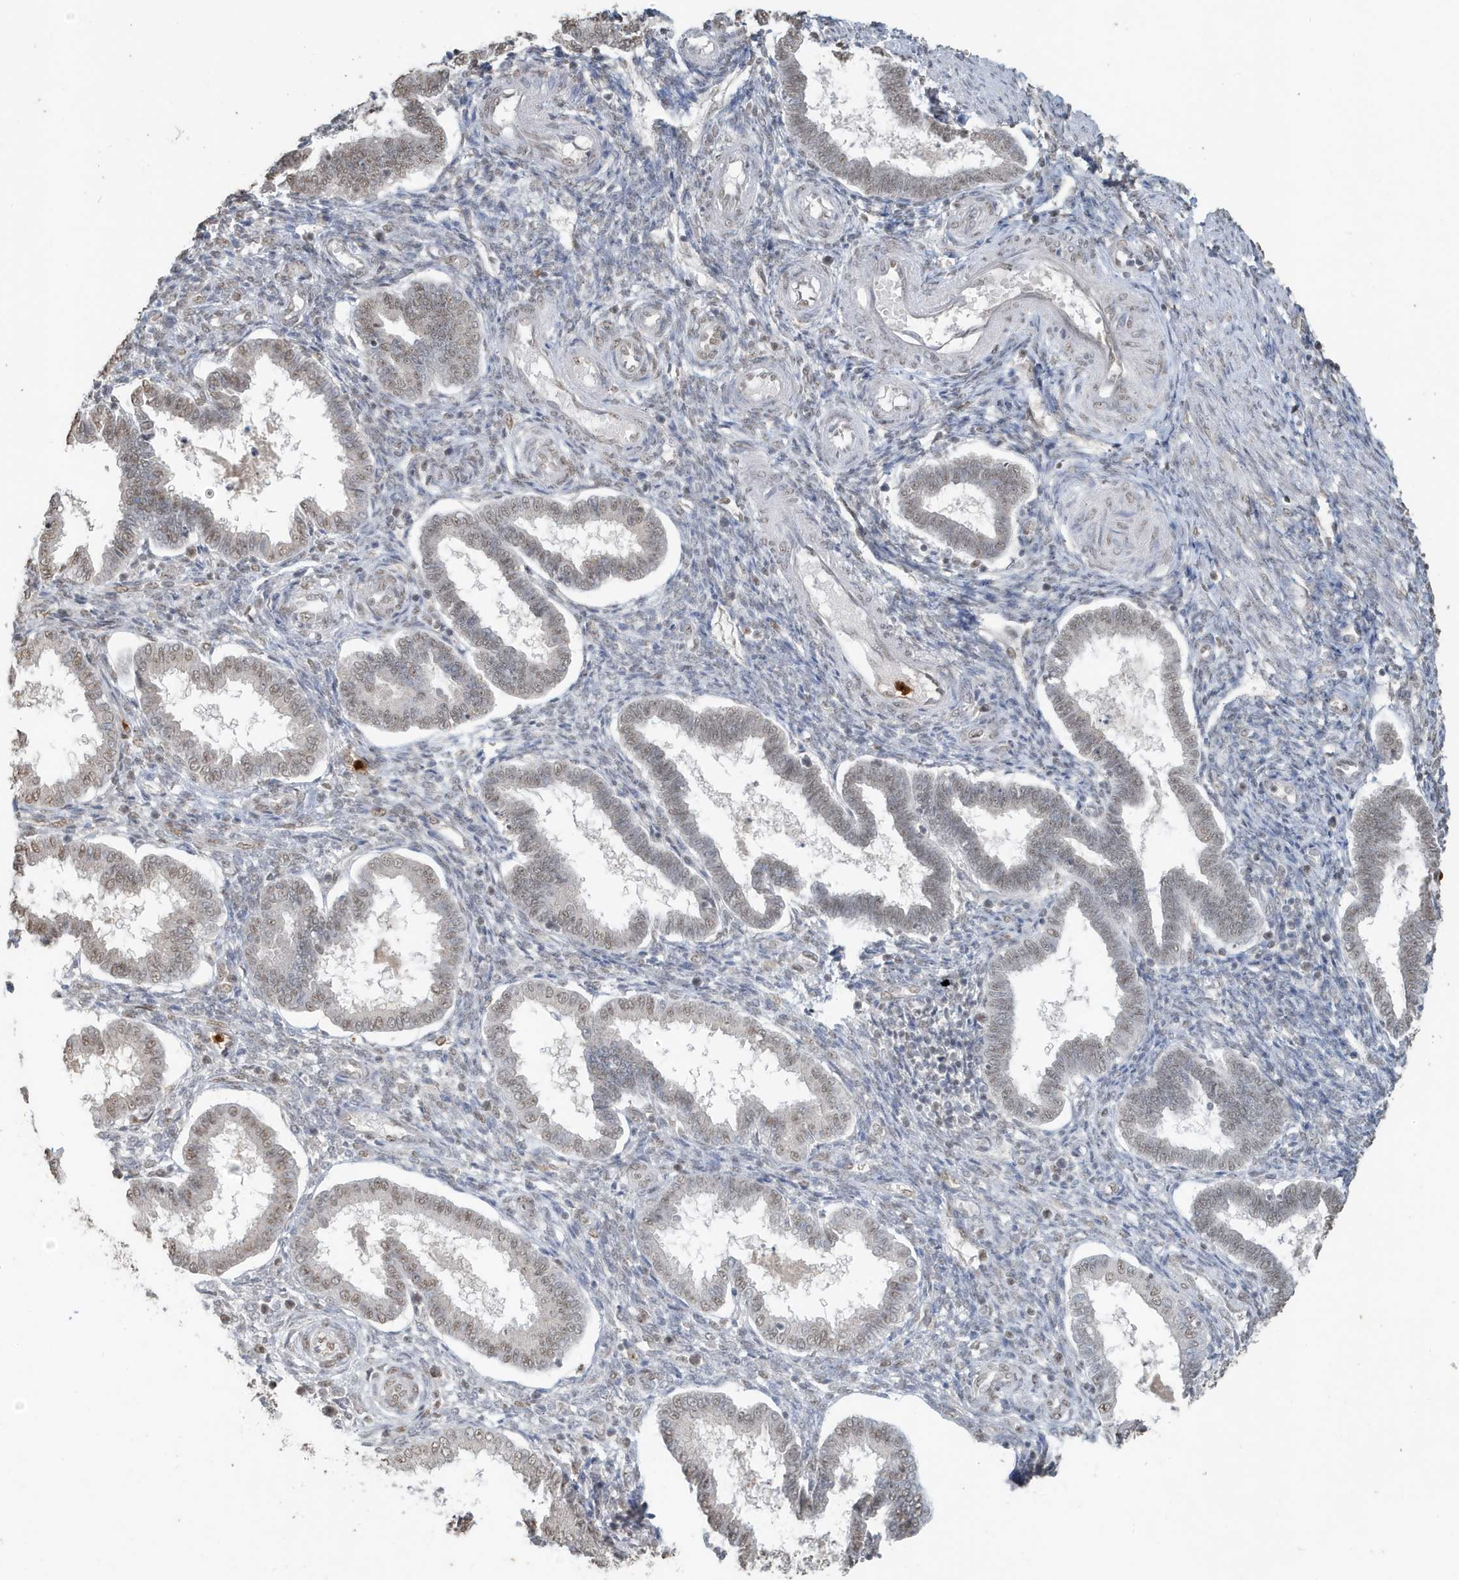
{"staining": {"intensity": "negative", "quantity": "none", "location": "none"}, "tissue": "endometrium", "cell_type": "Cells in endometrial stroma", "image_type": "normal", "snomed": [{"axis": "morphology", "description": "Normal tissue, NOS"}, {"axis": "topography", "description": "Endometrium"}], "caption": "Histopathology image shows no significant protein staining in cells in endometrial stroma of benign endometrium.", "gene": "DEFA1", "patient": {"sex": "female", "age": 24}}